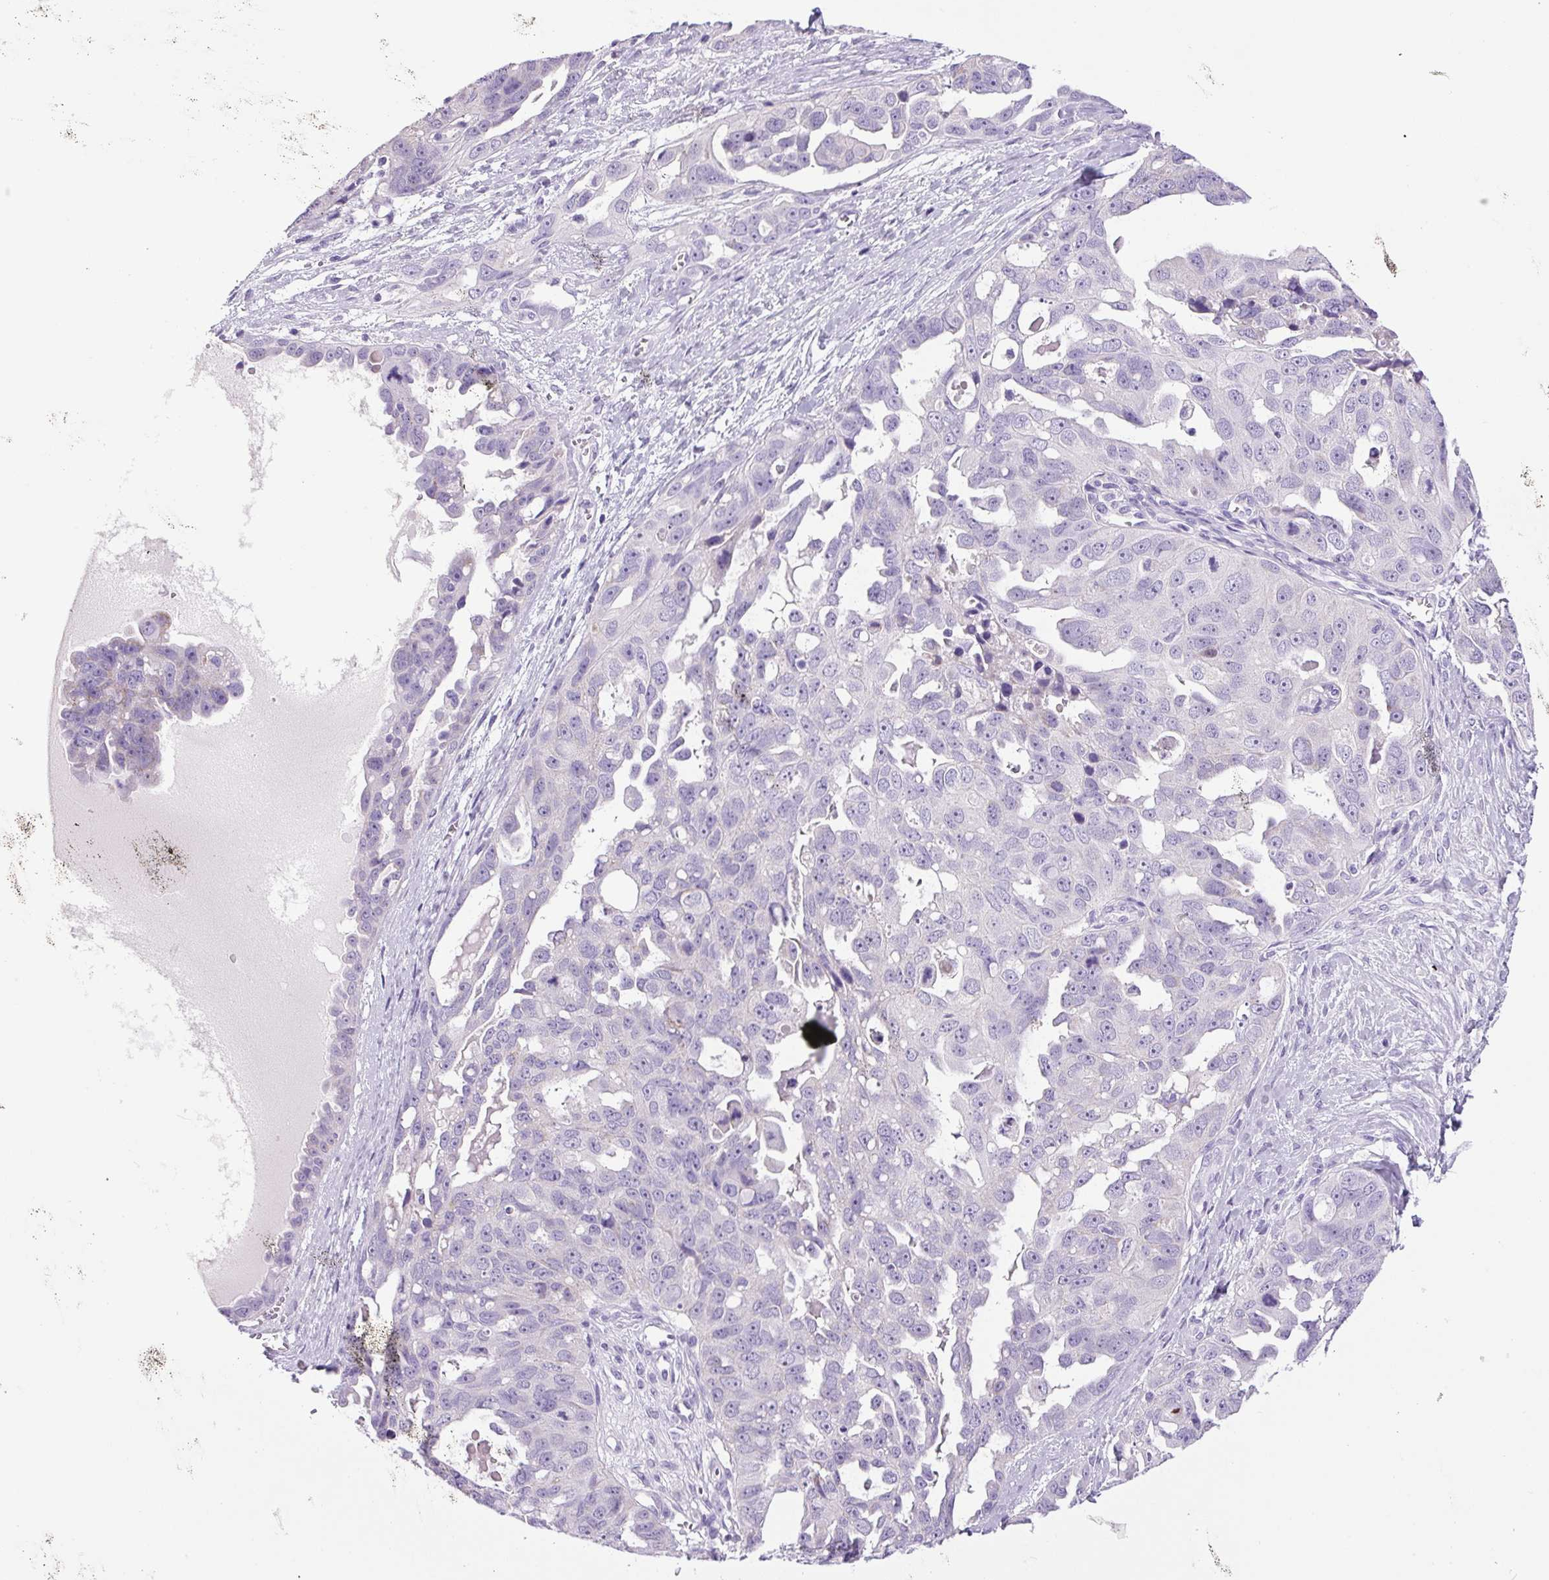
{"staining": {"intensity": "negative", "quantity": "none", "location": "none"}, "tissue": "ovarian cancer", "cell_type": "Tumor cells", "image_type": "cancer", "snomed": [{"axis": "morphology", "description": "Carcinoma, endometroid"}, {"axis": "topography", "description": "Ovary"}], "caption": "The micrograph reveals no staining of tumor cells in ovarian cancer.", "gene": "CHGA", "patient": {"sex": "female", "age": 70}}